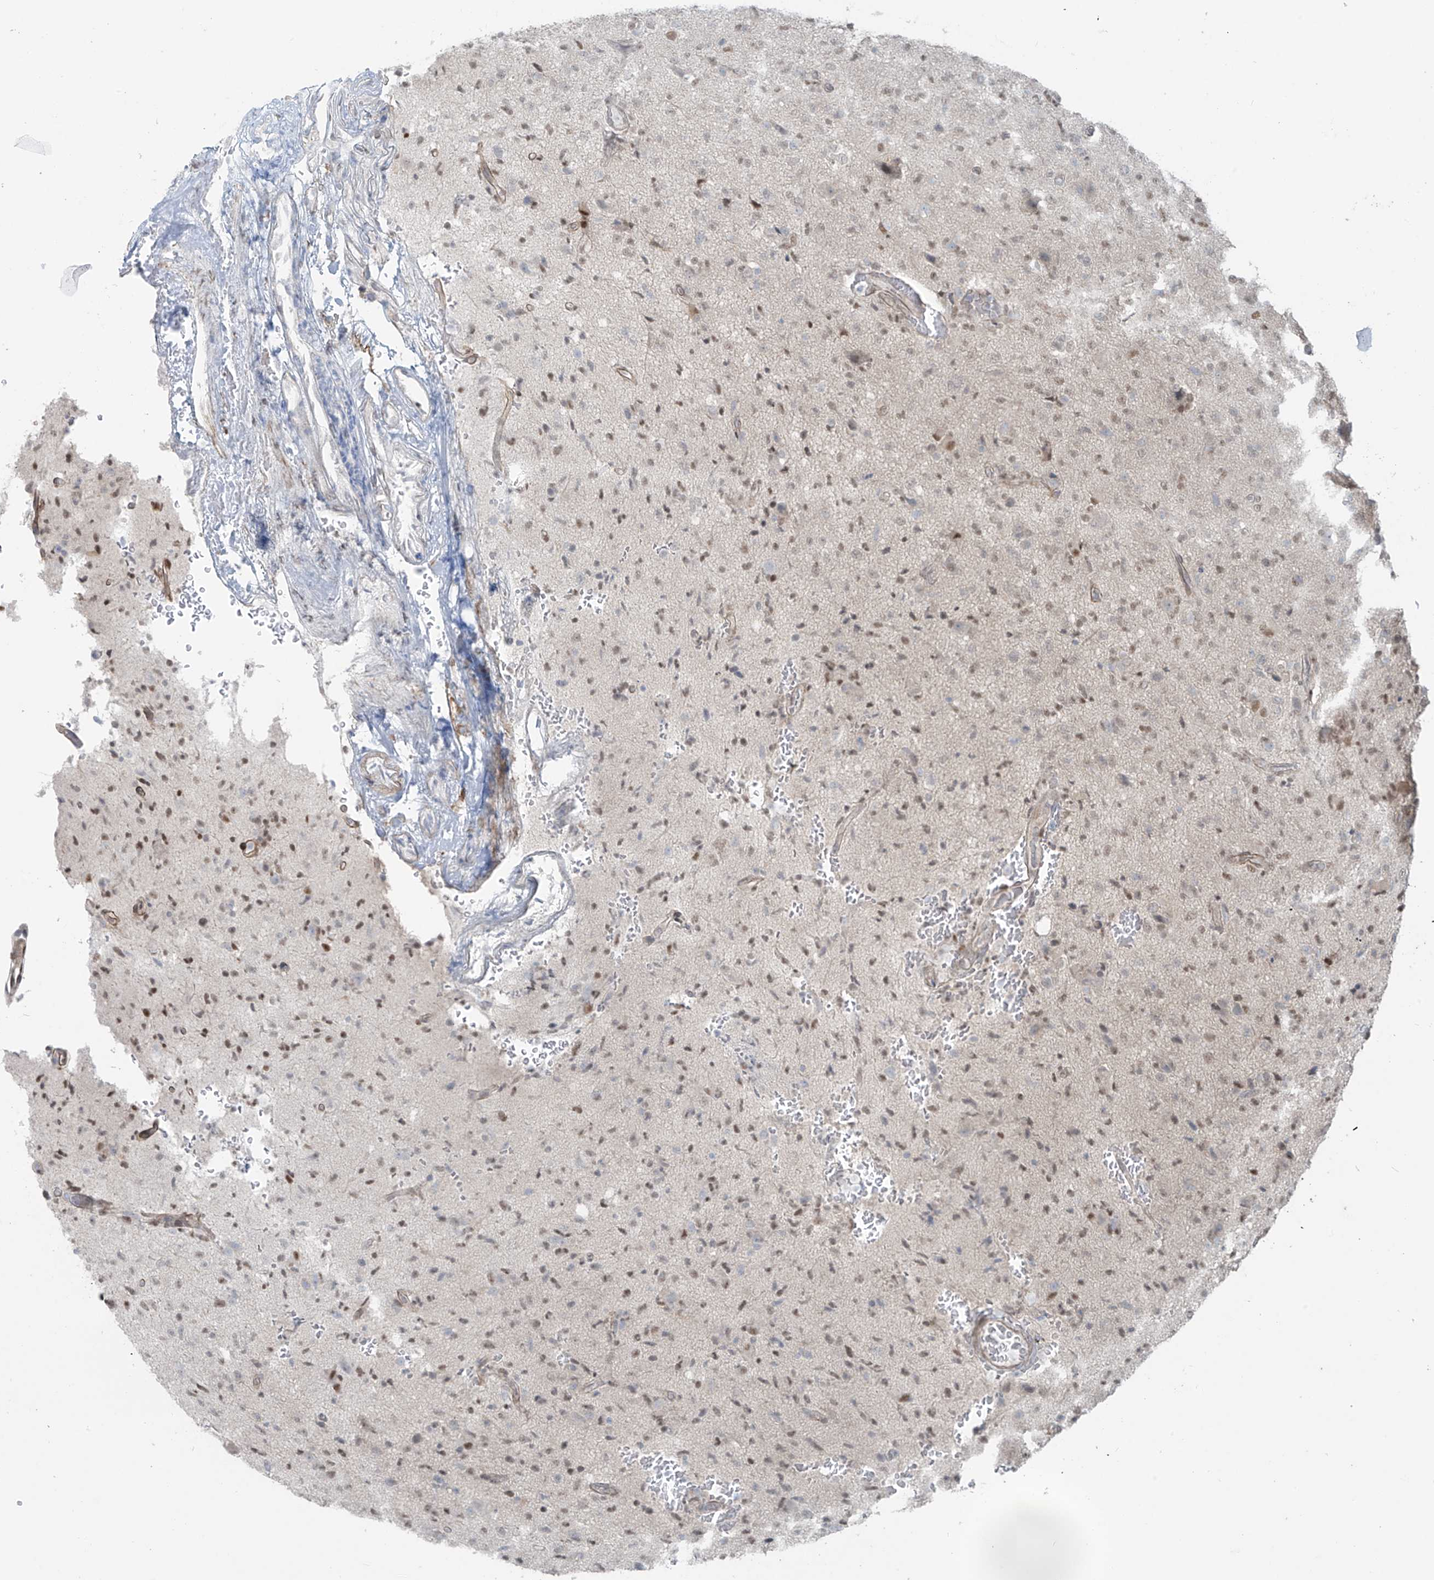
{"staining": {"intensity": "weak", "quantity": "25%-75%", "location": "nuclear"}, "tissue": "glioma", "cell_type": "Tumor cells", "image_type": "cancer", "snomed": [{"axis": "morphology", "description": "Glioma, malignant, High grade"}, {"axis": "topography", "description": "Brain"}], "caption": "Protein expression analysis of human malignant glioma (high-grade) reveals weak nuclear positivity in about 25%-75% of tumor cells.", "gene": "PPAT", "patient": {"sex": "female", "age": 57}}